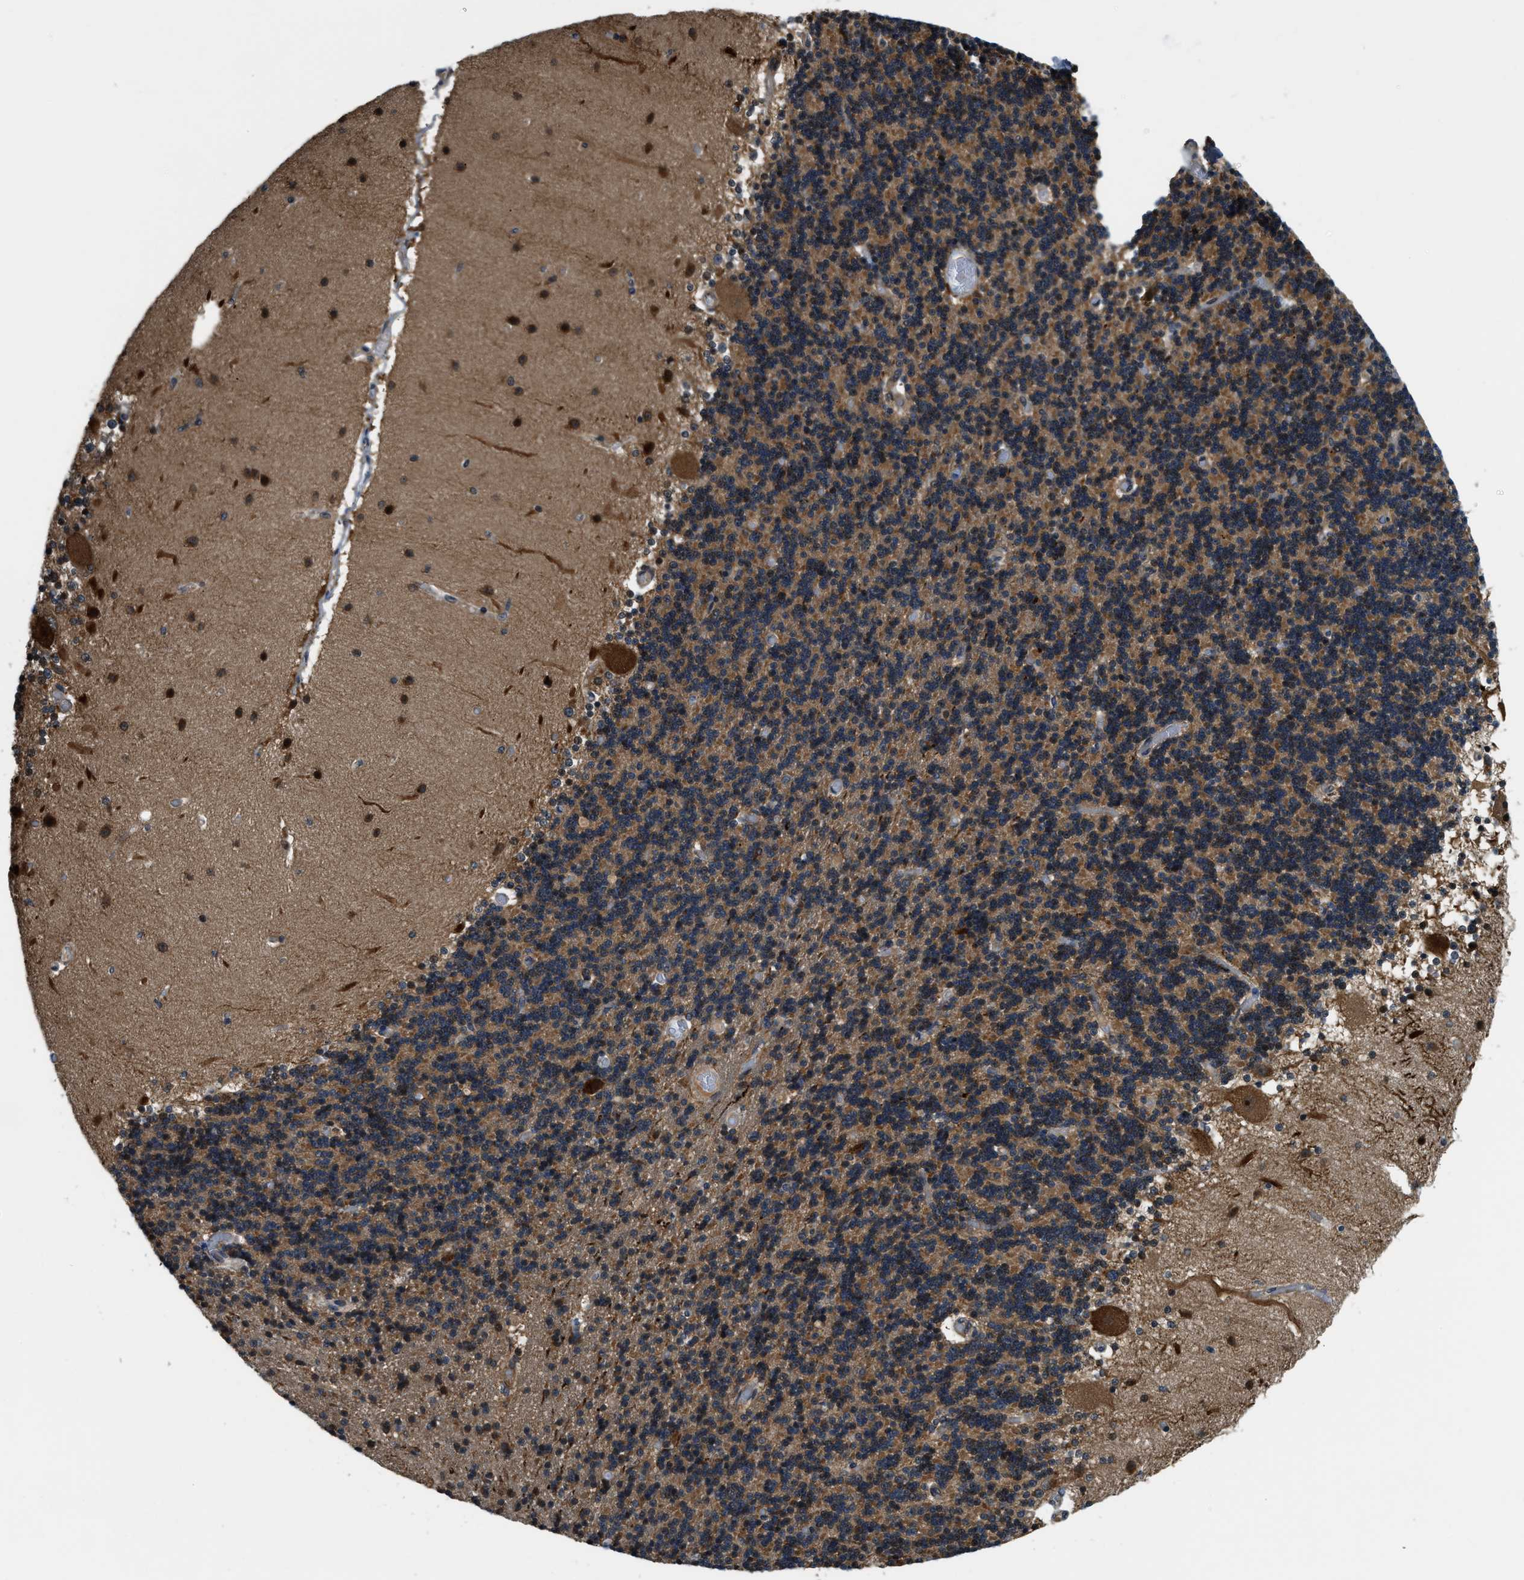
{"staining": {"intensity": "moderate", "quantity": ">75%", "location": "cytoplasmic/membranous"}, "tissue": "cerebellum", "cell_type": "Cells in granular layer", "image_type": "normal", "snomed": [{"axis": "morphology", "description": "Normal tissue, NOS"}, {"axis": "topography", "description": "Cerebellum"}], "caption": "Benign cerebellum exhibits moderate cytoplasmic/membranous staining in approximately >75% of cells in granular layer (Brightfield microscopy of DAB IHC at high magnification)..", "gene": "STARD3NL", "patient": {"sex": "female", "age": 54}}